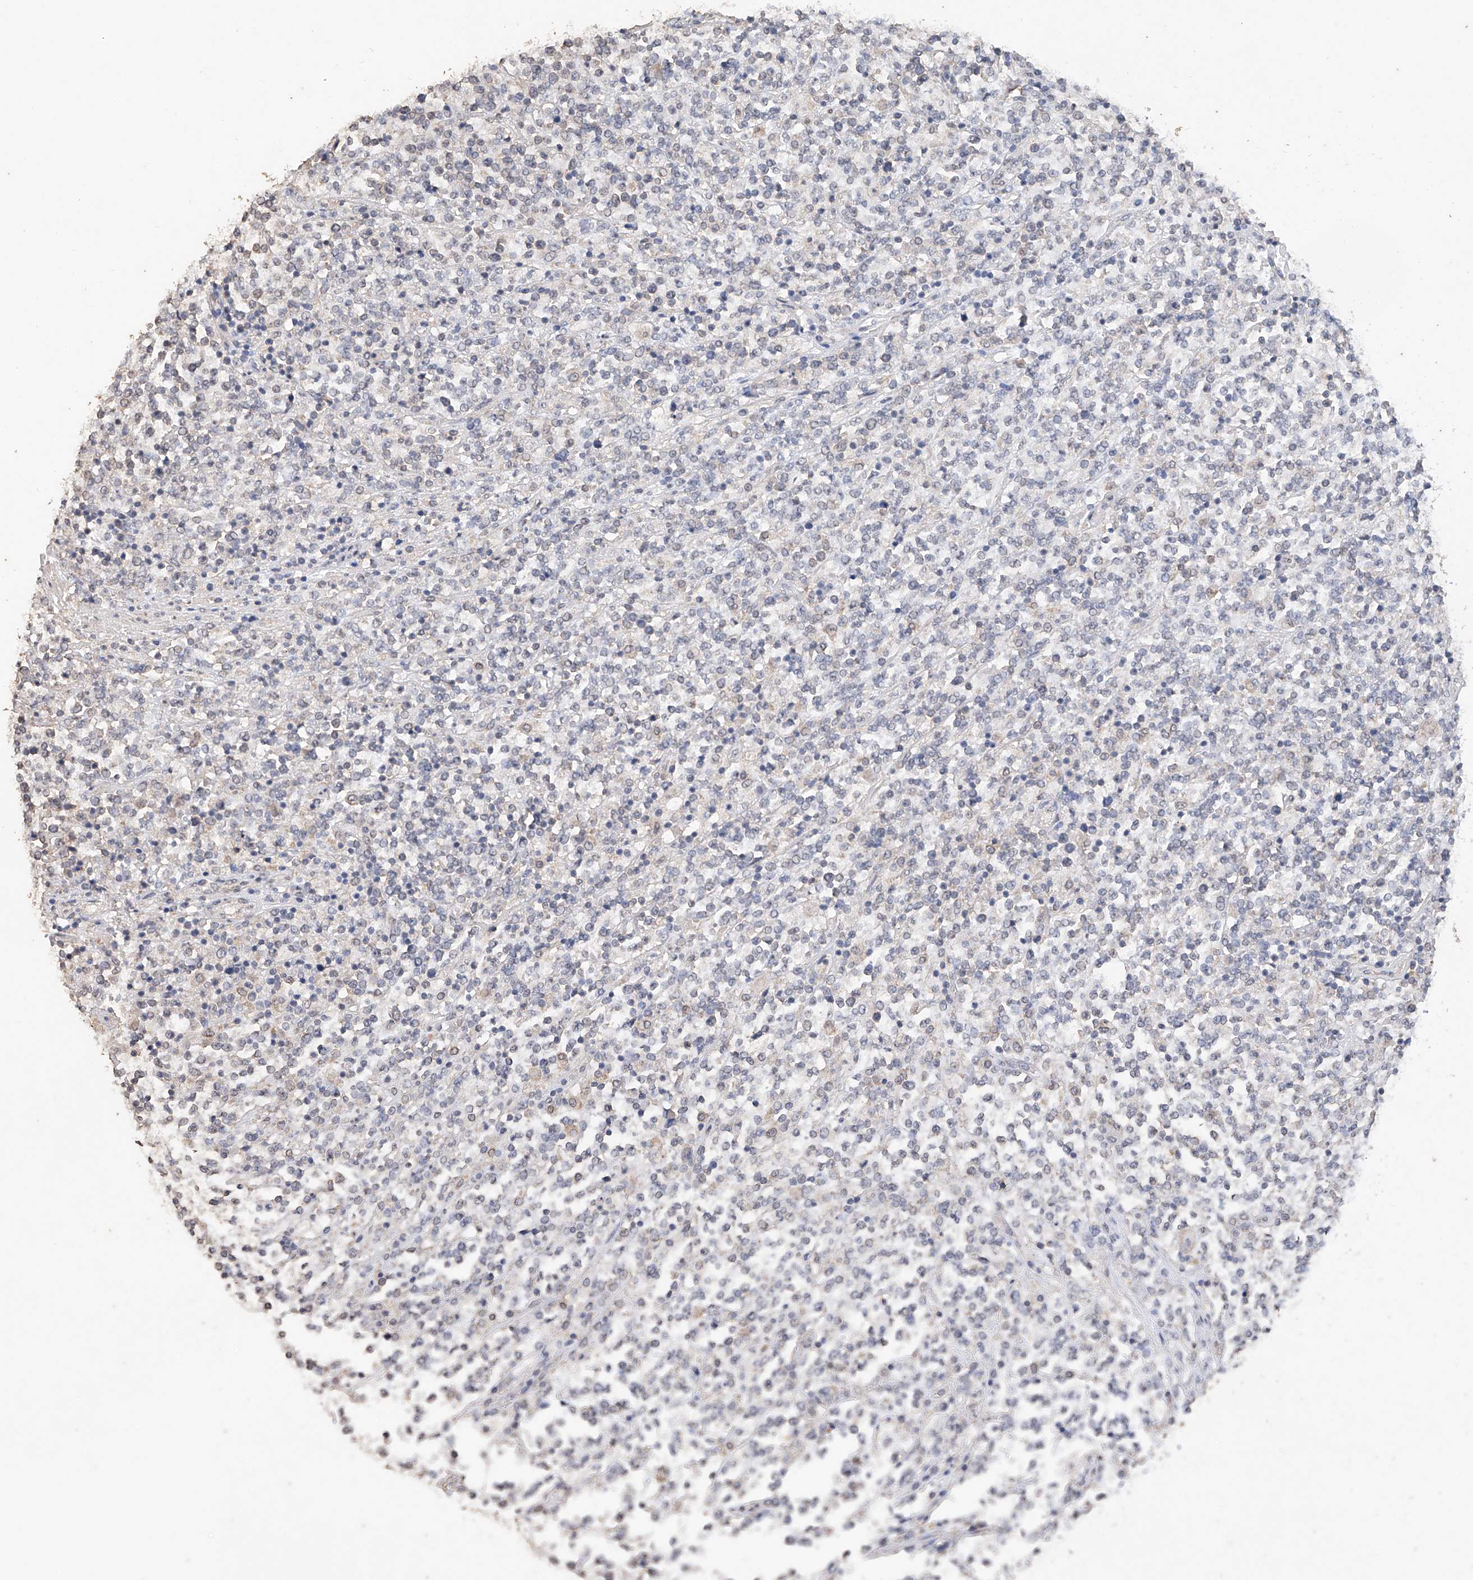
{"staining": {"intensity": "negative", "quantity": "none", "location": "none"}, "tissue": "lymphoma", "cell_type": "Tumor cells", "image_type": "cancer", "snomed": [{"axis": "morphology", "description": "Malignant lymphoma, non-Hodgkin's type, High grade"}, {"axis": "topography", "description": "Soft tissue"}], "caption": "DAB immunohistochemical staining of human malignant lymphoma, non-Hodgkin's type (high-grade) demonstrates no significant staining in tumor cells.", "gene": "CERS4", "patient": {"sex": "male", "age": 18}}